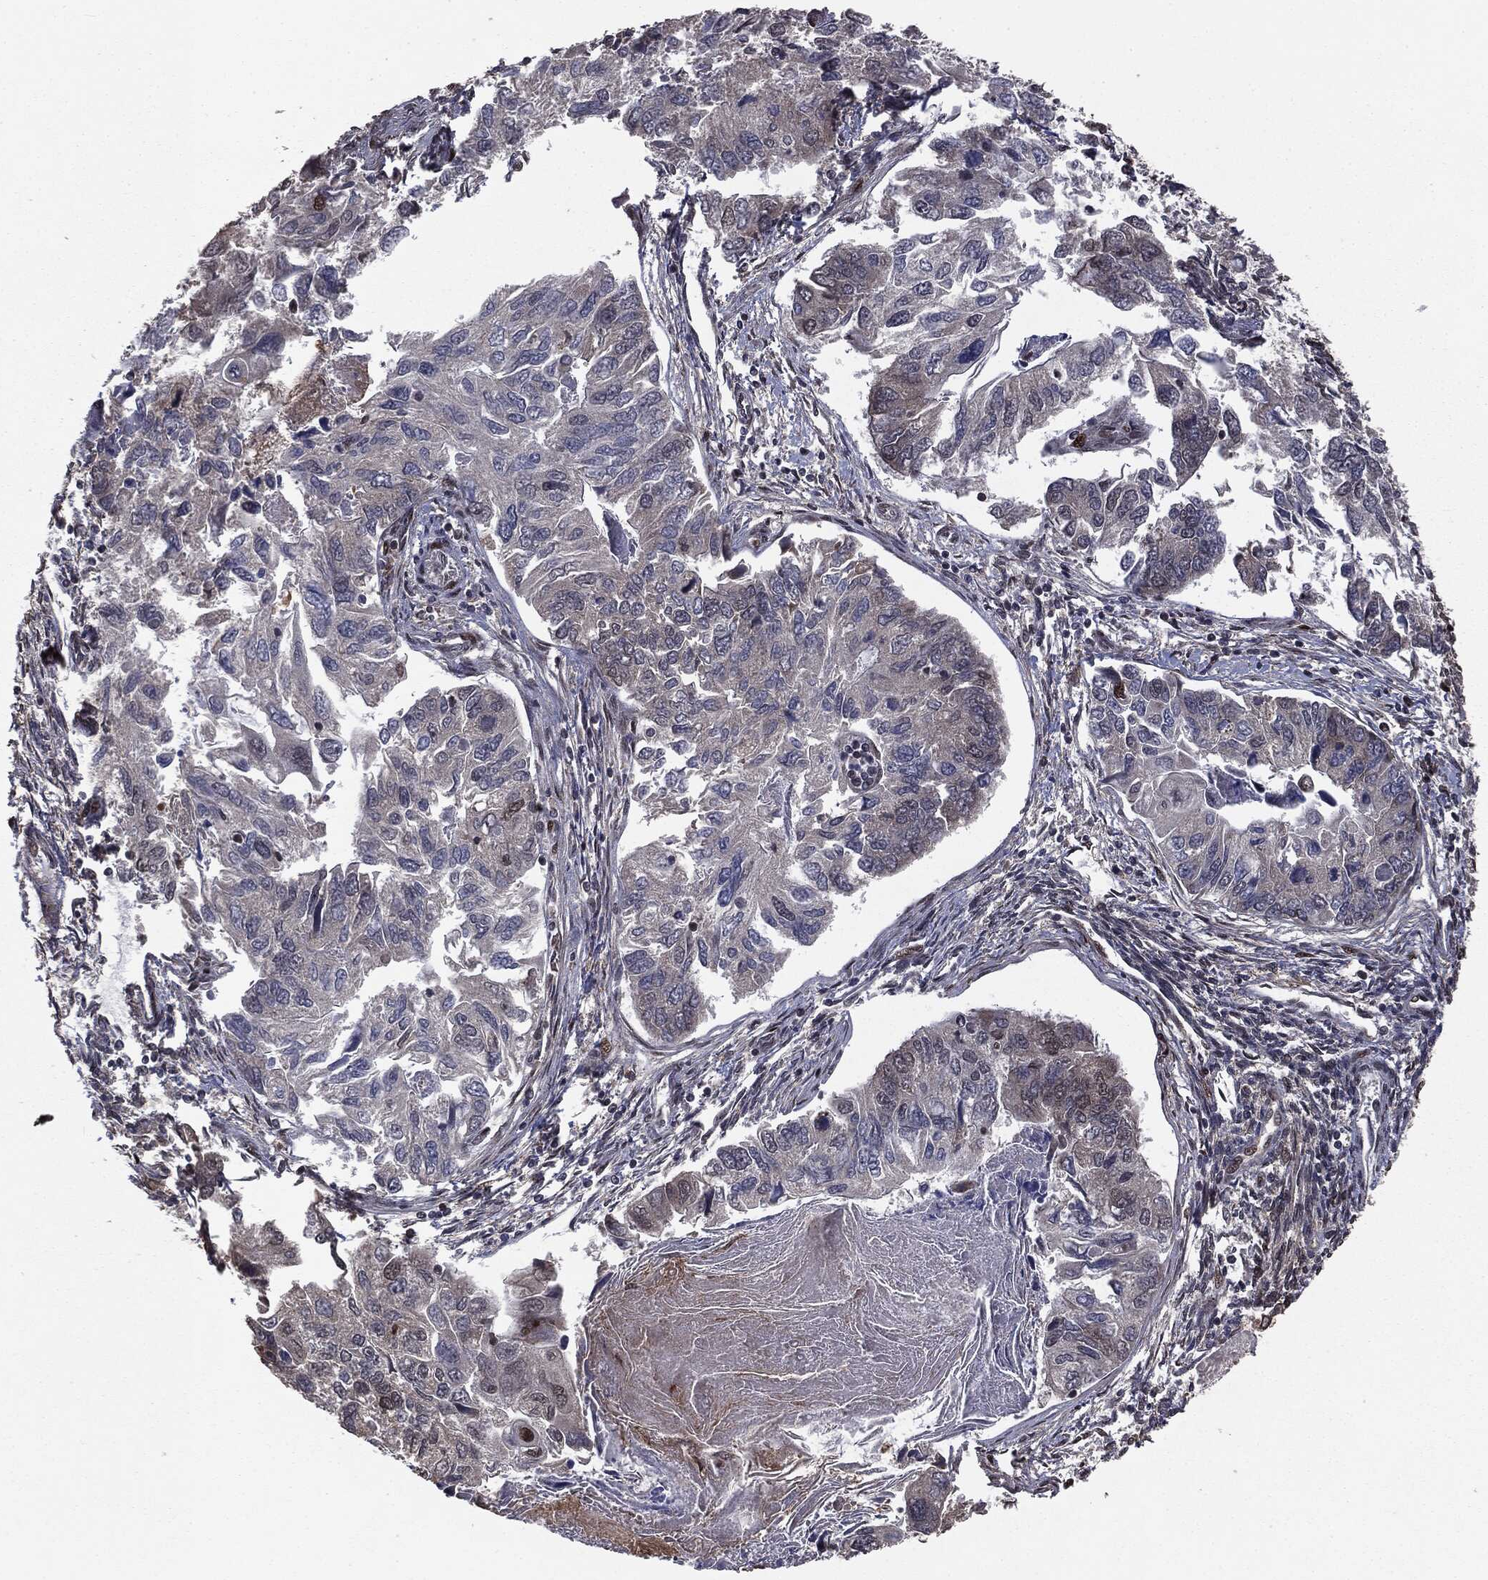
{"staining": {"intensity": "weak", "quantity": "<25%", "location": "cytoplasmic/membranous"}, "tissue": "endometrial cancer", "cell_type": "Tumor cells", "image_type": "cancer", "snomed": [{"axis": "morphology", "description": "Carcinoma, NOS"}, {"axis": "topography", "description": "Uterus"}], "caption": "Immunohistochemistry (IHC) histopathology image of human endometrial carcinoma stained for a protein (brown), which exhibits no staining in tumor cells.", "gene": "DVL2", "patient": {"sex": "female", "age": 76}}